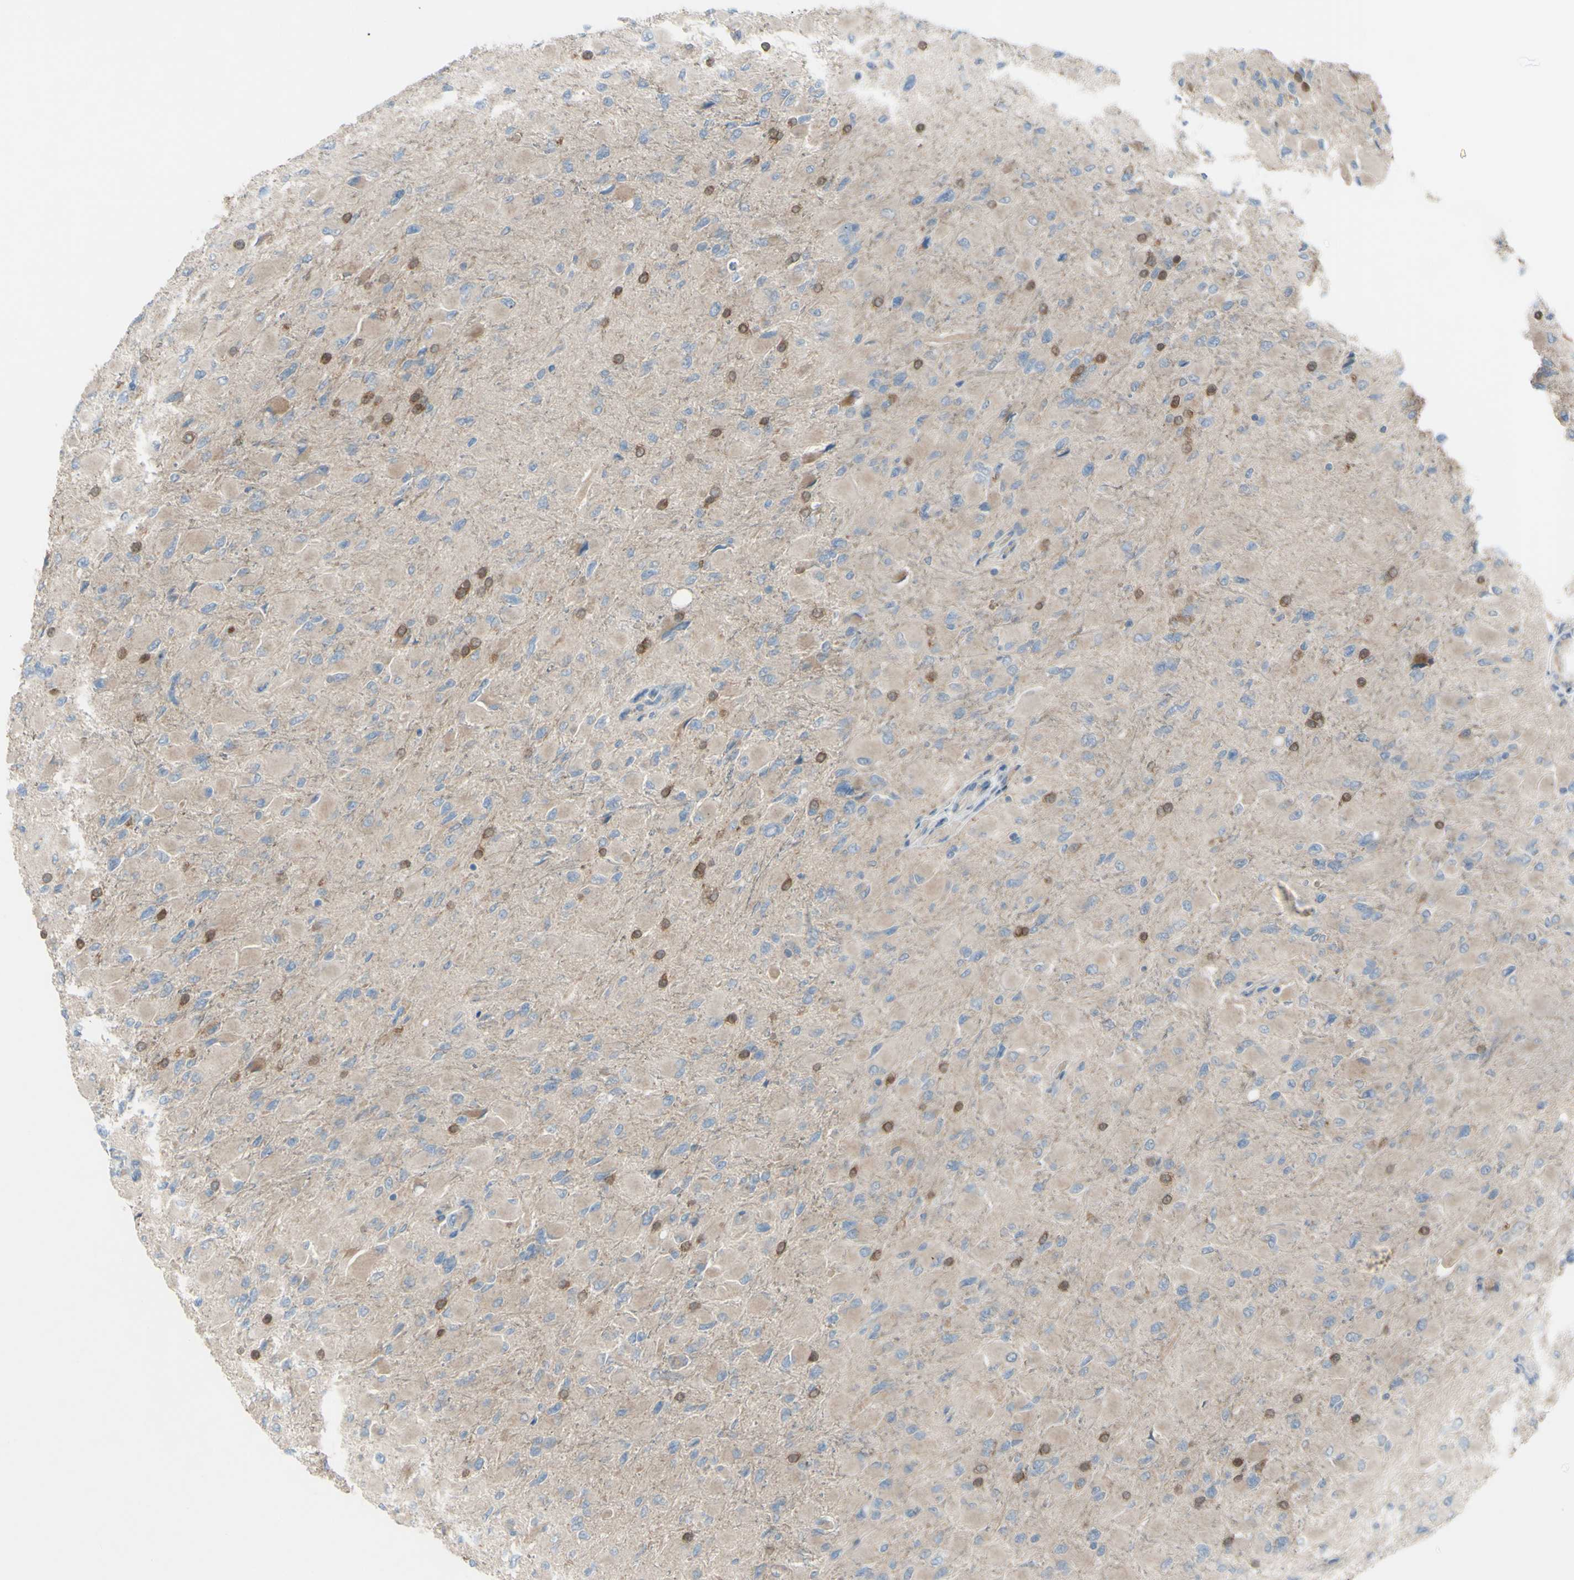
{"staining": {"intensity": "moderate", "quantity": "25%-75%", "location": "cytoplasmic/membranous"}, "tissue": "glioma", "cell_type": "Tumor cells", "image_type": "cancer", "snomed": [{"axis": "morphology", "description": "Glioma, malignant, High grade"}, {"axis": "topography", "description": "Cerebral cortex"}], "caption": "High-grade glioma (malignant) was stained to show a protein in brown. There is medium levels of moderate cytoplasmic/membranous positivity in approximately 25%-75% of tumor cells.", "gene": "AFP", "patient": {"sex": "female", "age": 36}}